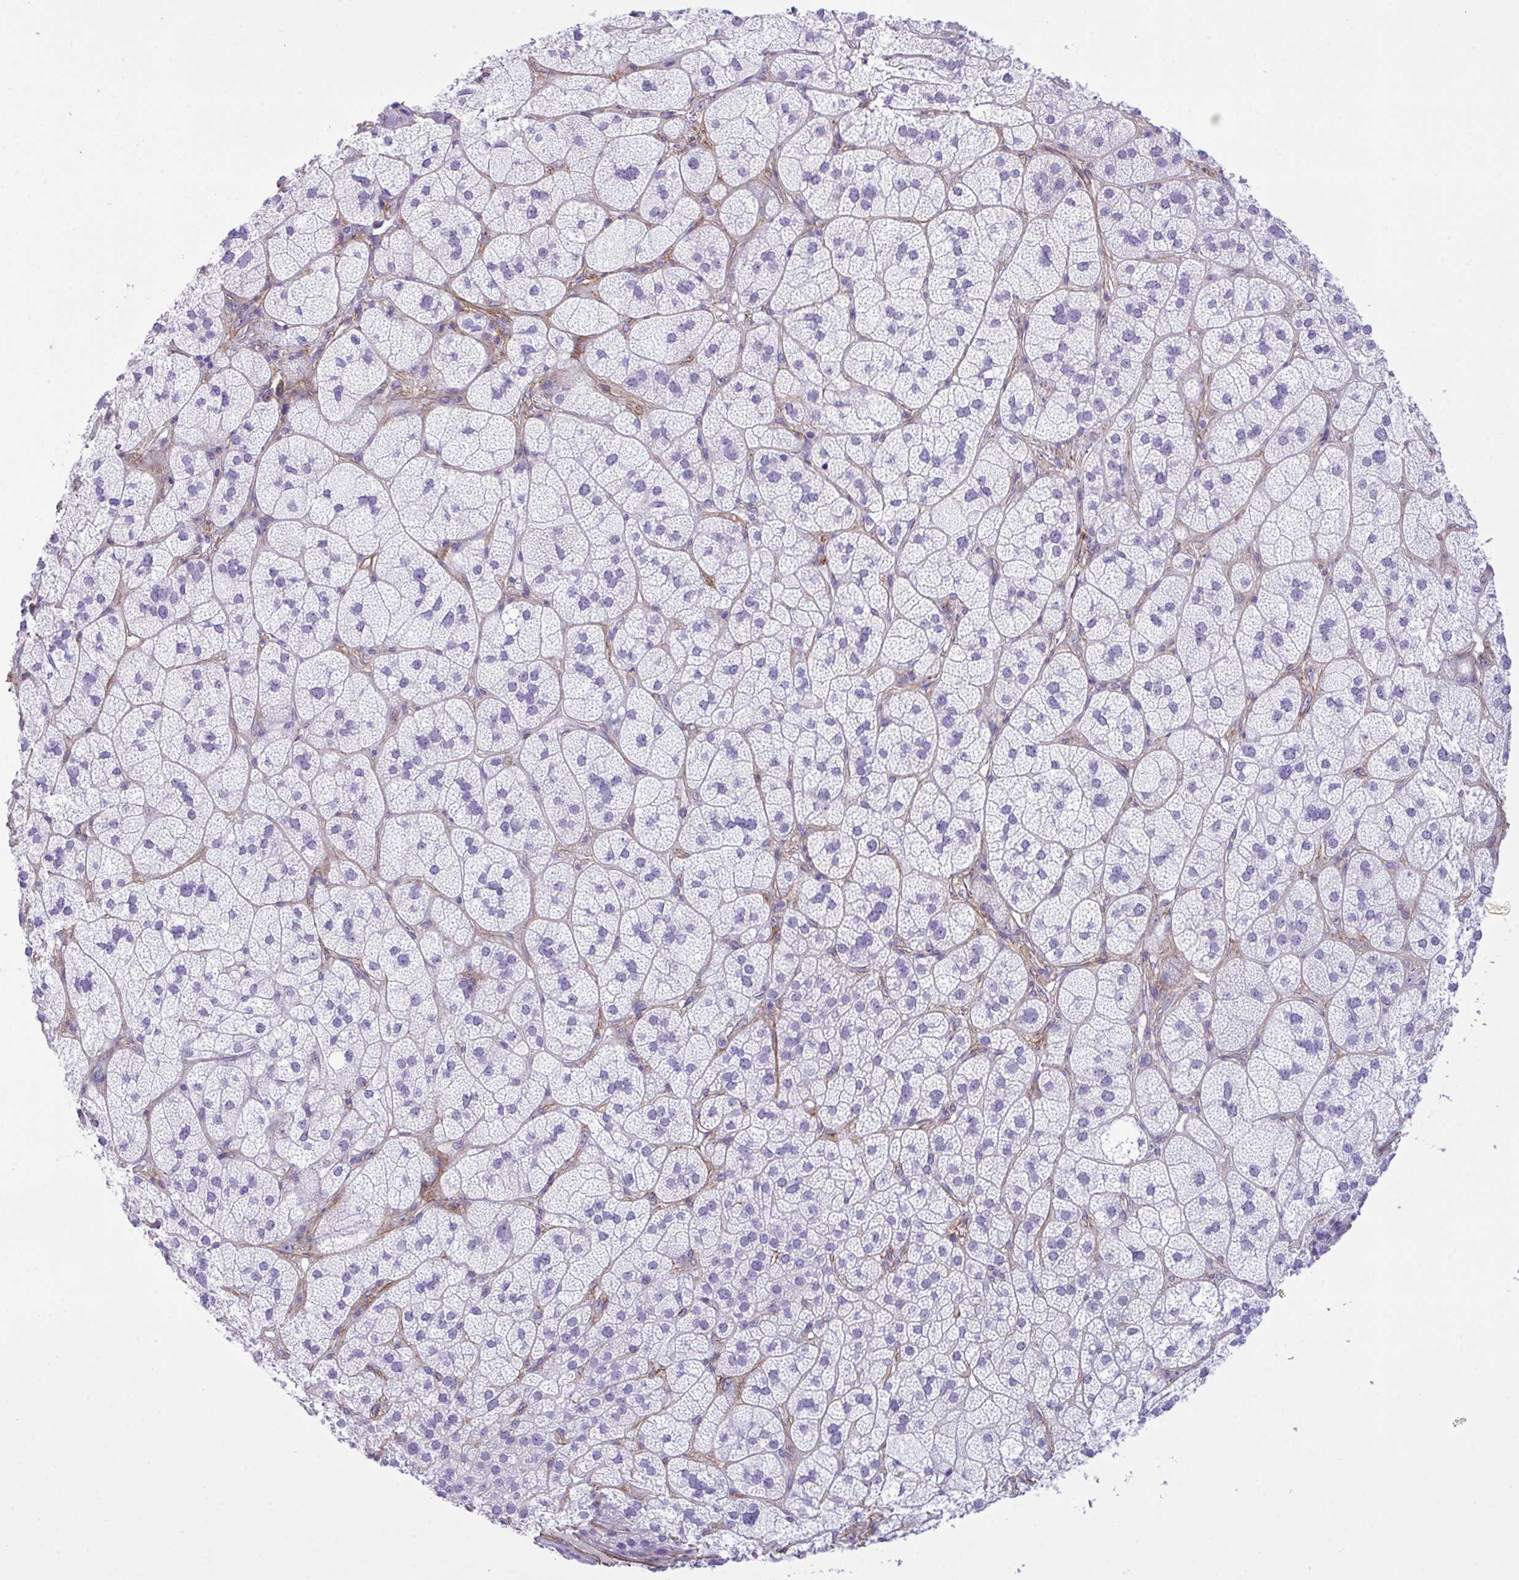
{"staining": {"intensity": "negative", "quantity": "none", "location": "none"}, "tissue": "adrenal gland", "cell_type": "Glandular cells", "image_type": "normal", "snomed": [{"axis": "morphology", "description": "Normal tissue, NOS"}, {"axis": "topography", "description": "Adrenal gland"}], "caption": "This is a histopathology image of IHC staining of benign adrenal gland, which shows no expression in glandular cells.", "gene": "SYNPO2L", "patient": {"sex": "female", "age": 60}}